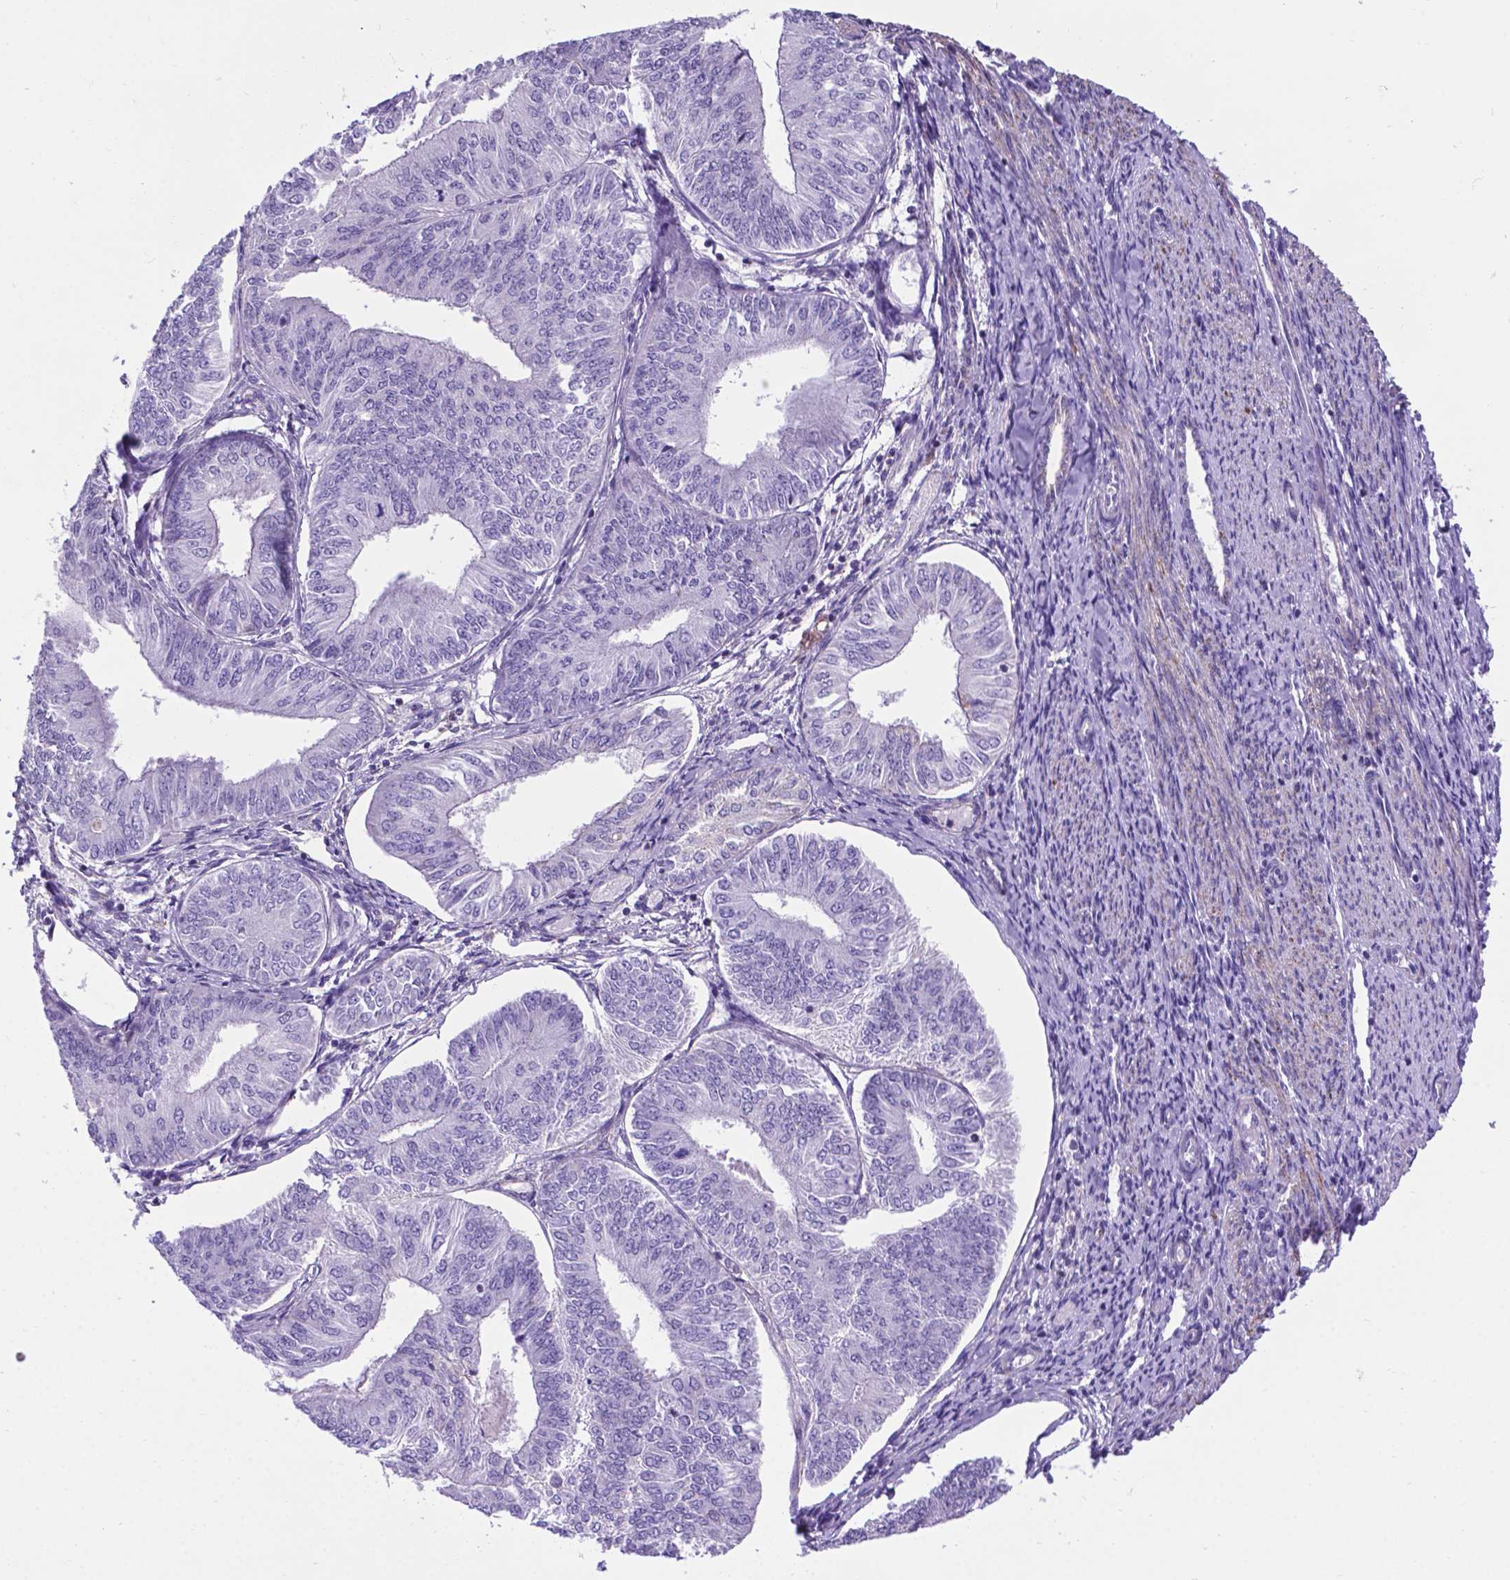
{"staining": {"intensity": "negative", "quantity": "none", "location": "none"}, "tissue": "endometrial cancer", "cell_type": "Tumor cells", "image_type": "cancer", "snomed": [{"axis": "morphology", "description": "Adenocarcinoma, NOS"}, {"axis": "topography", "description": "Endometrium"}], "caption": "IHC micrograph of neoplastic tissue: adenocarcinoma (endometrial) stained with DAB (3,3'-diaminobenzidine) reveals no significant protein staining in tumor cells.", "gene": "POU3F3", "patient": {"sex": "female", "age": 58}}